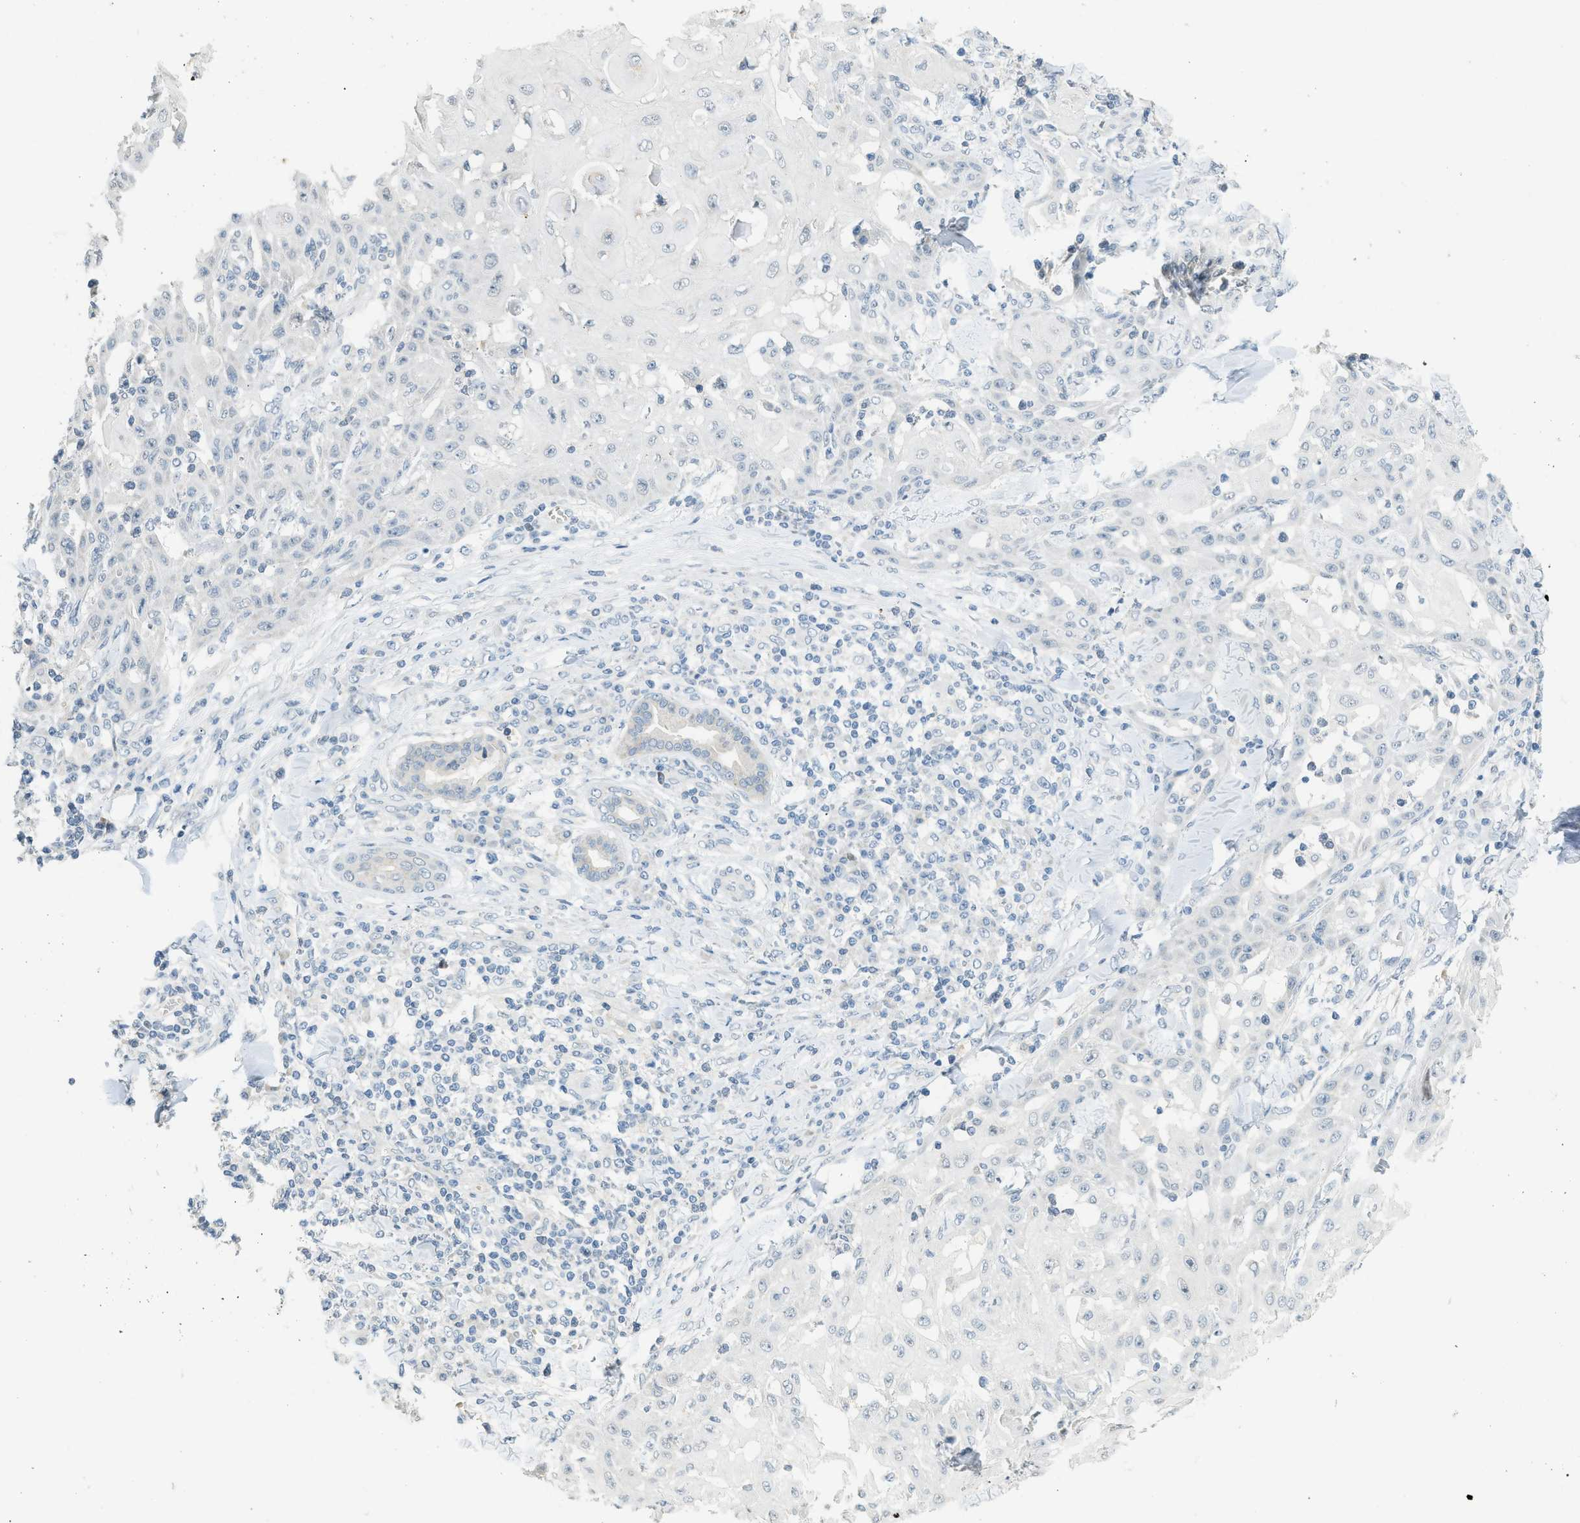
{"staining": {"intensity": "negative", "quantity": "none", "location": "none"}, "tissue": "skin cancer", "cell_type": "Tumor cells", "image_type": "cancer", "snomed": [{"axis": "morphology", "description": "Squamous cell carcinoma, NOS"}, {"axis": "topography", "description": "Skin"}], "caption": "Immunohistochemistry (IHC) micrograph of neoplastic tissue: skin cancer (squamous cell carcinoma) stained with DAB displays no significant protein positivity in tumor cells.", "gene": "TXNDC2", "patient": {"sex": "male", "age": 24}}